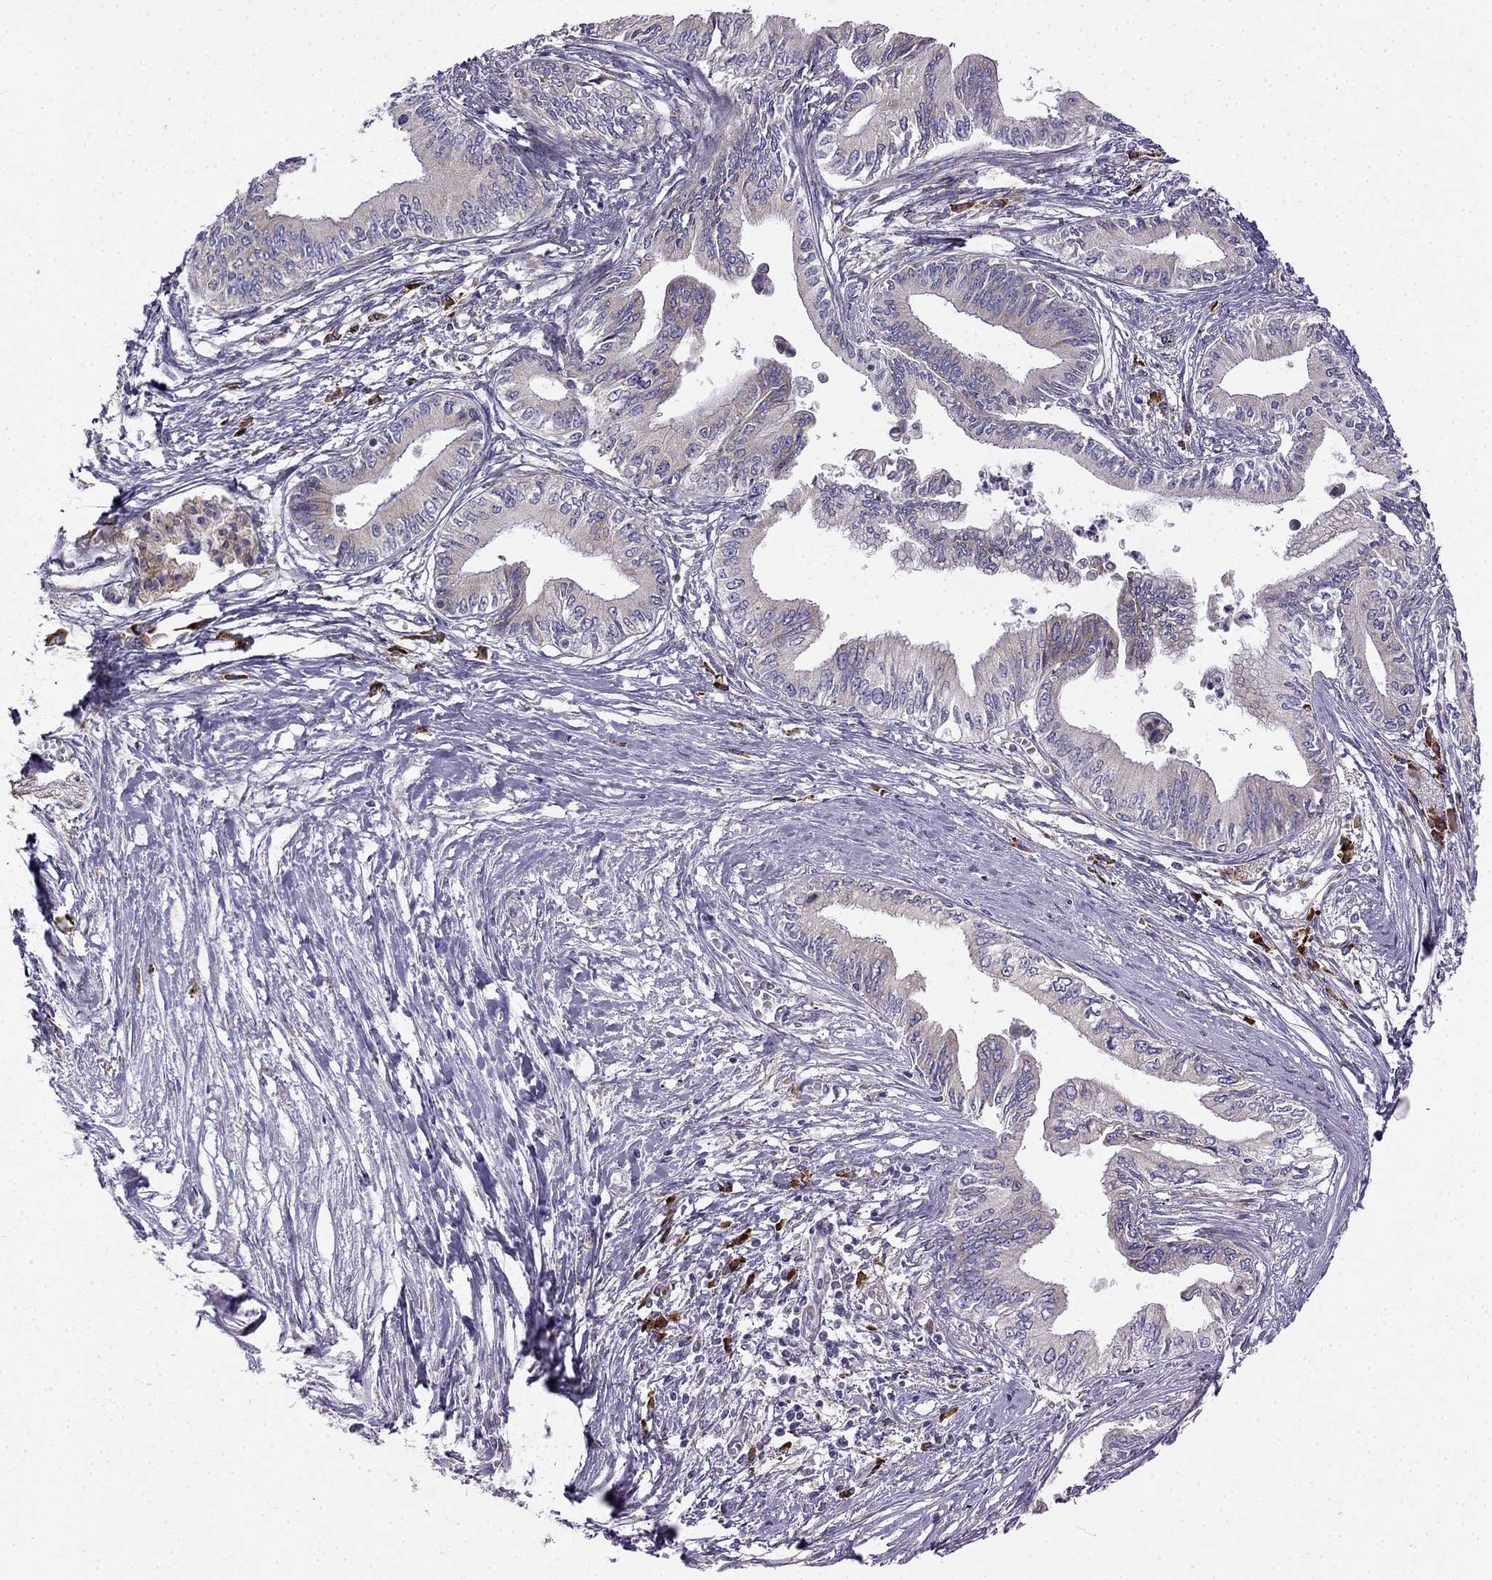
{"staining": {"intensity": "negative", "quantity": "none", "location": "none"}, "tissue": "pancreatic cancer", "cell_type": "Tumor cells", "image_type": "cancer", "snomed": [{"axis": "morphology", "description": "Adenocarcinoma, NOS"}, {"axis": "topography", "description": "Pancreas"}], "caption": "Image shows no protein staining in tumor cells of adenocarcinoma (pancreatic) tissue. (DAB immunohistochemistry (IHC), high magnification).", "gene": "LONRF2", "patient": {"sex": "female", "age": 61}}